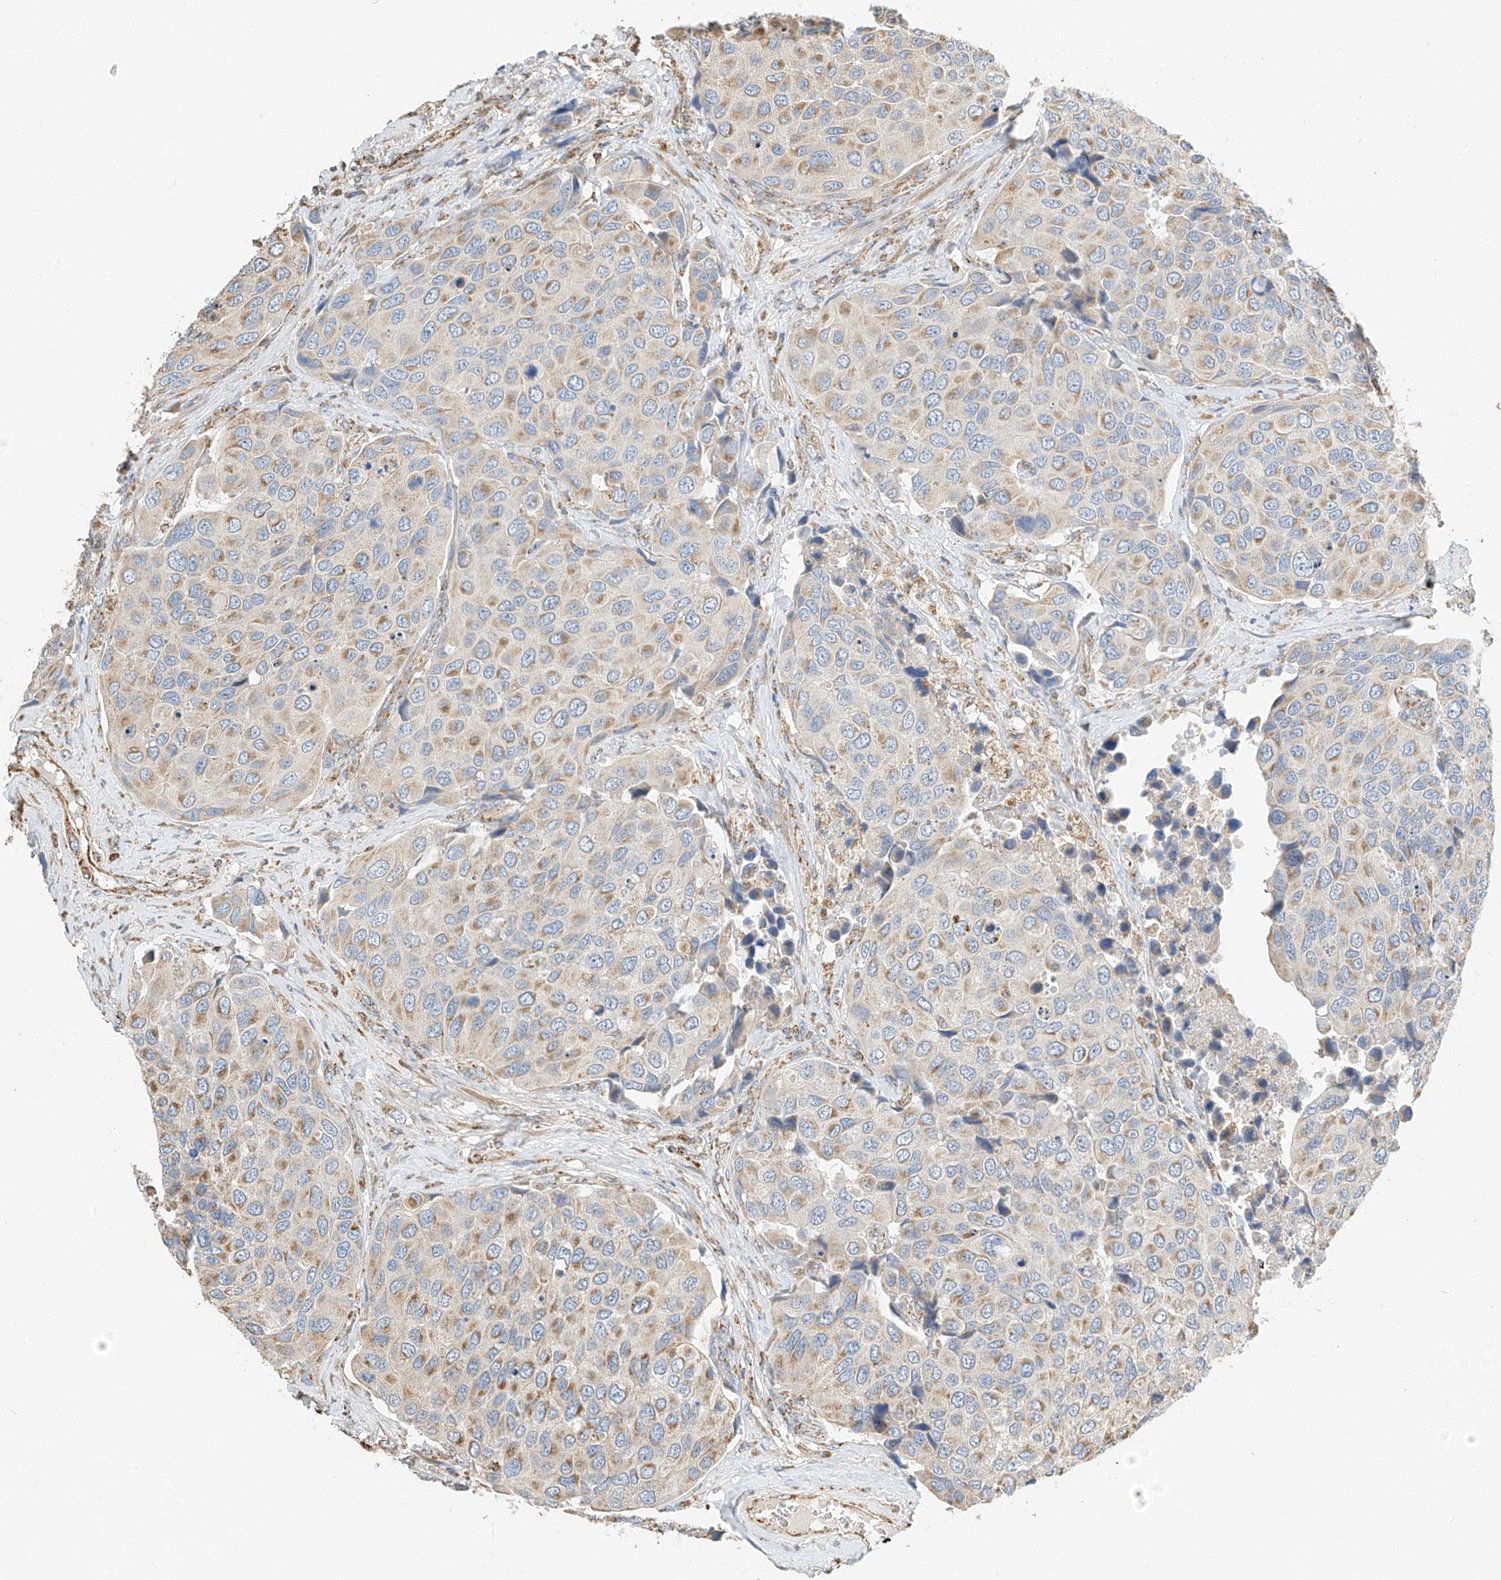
{"staining": {"intensity": "weak", "quantity": "25%-75%", "location": "cytoplasmic/membranous"}, "tissue": "urothelial cancer", "cell_type": "Tumor cells", "image_type": "cancer", "snomed": [{"axis": "morphology", "description": "Urothelial carcinoma, High grade"}, {"axis": "topography", "description": "Urinary bladder"}], "caption": "Immunohistochemical staining of human urothelial cancer demonstrates weak cytoplasmic/membranous protein staining in about 25%-75% of tumor cells.", "gene": "YIPF7", "patient": {"sex": "male", "age": 74}}